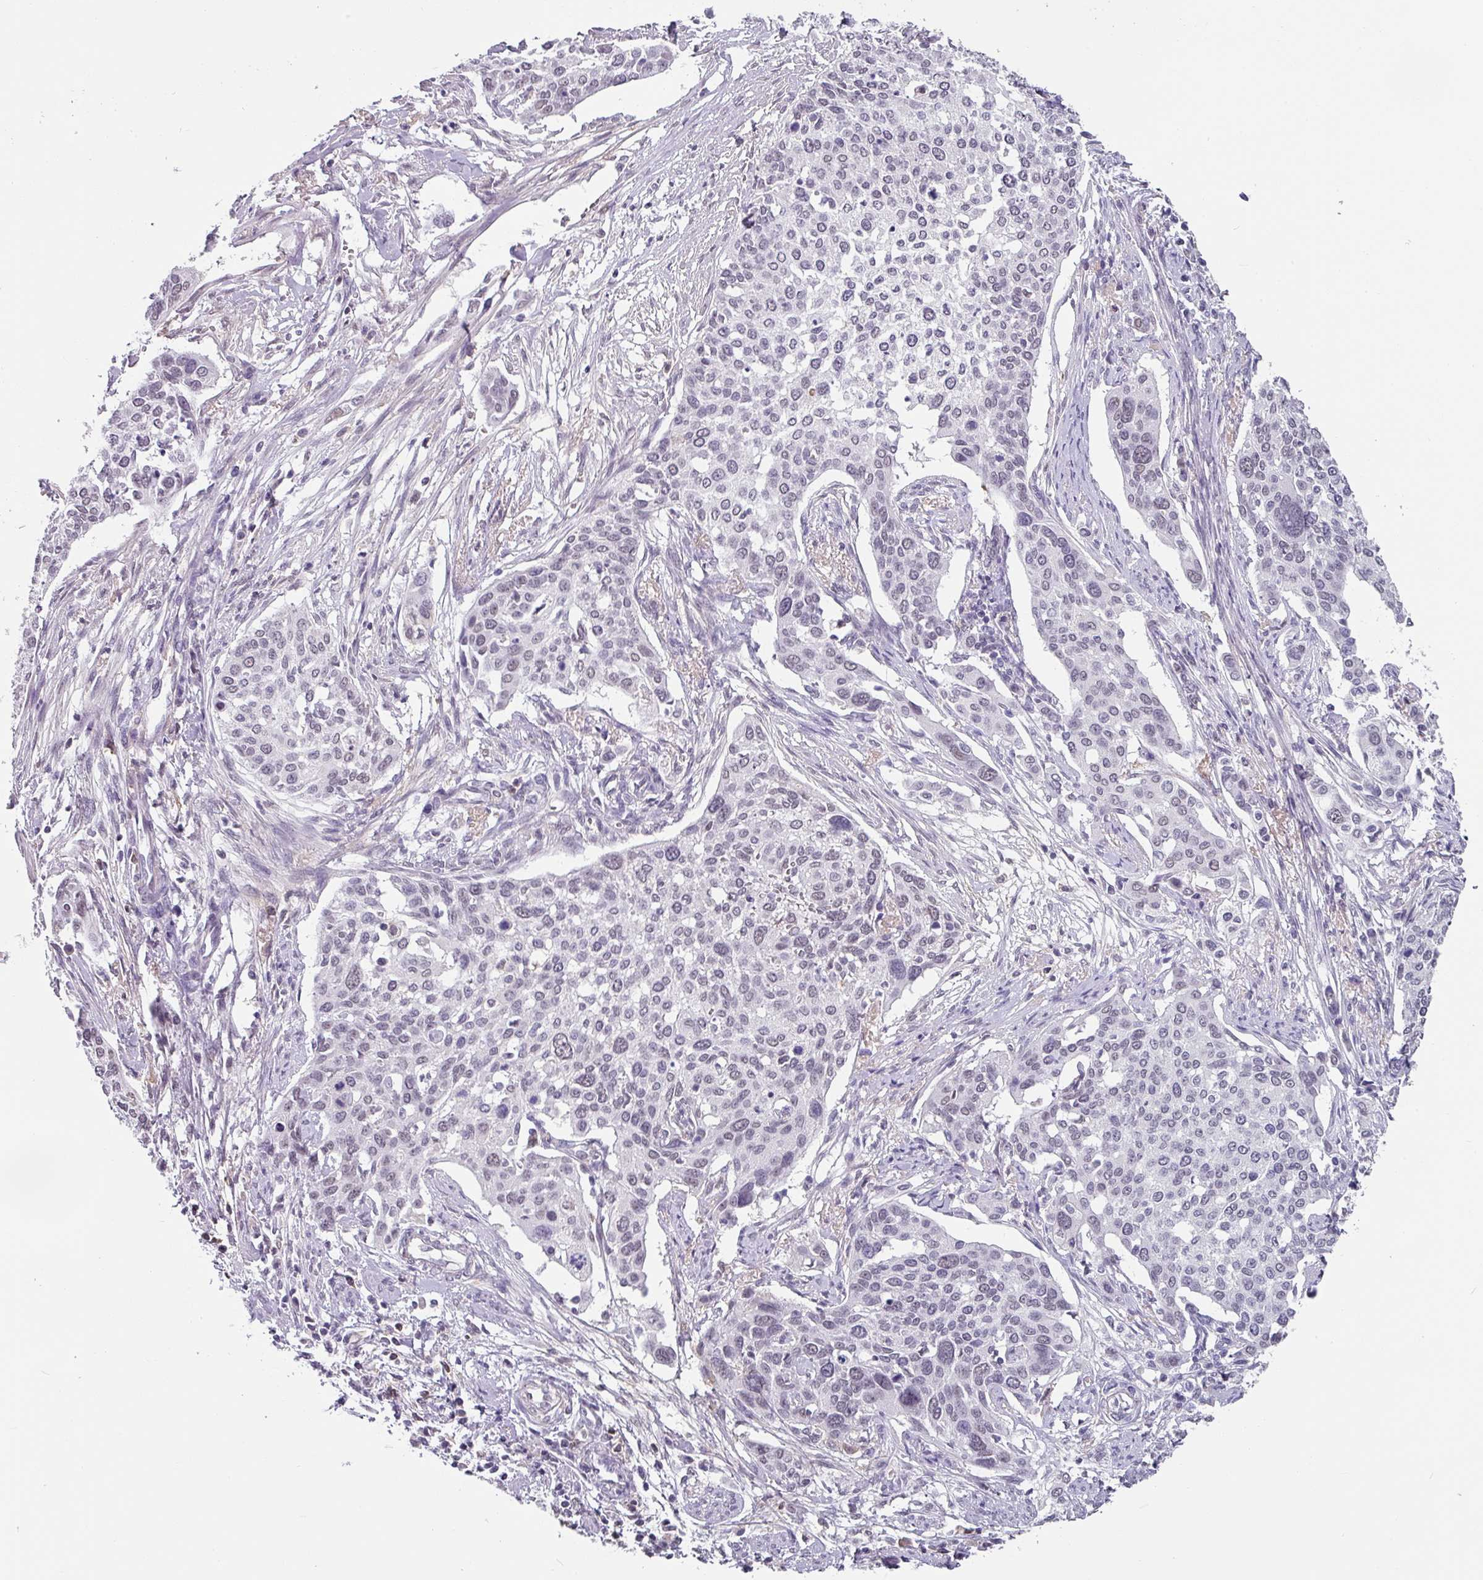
{"staining": {"intensity": "weak", "quantity": "25%-75%", "location": "nuclear"}, "tissue": "cervical cancer", "cell_type": "Tumor cells", "image_type": "cancer", "snomed": [{"axis": "morphology", "description": "Squamous cell carcinoma, NOS"}, {"axis": "topography", "description": "Cervix"}], "caption": "Immunohistochemical staining of cervical squamous cell carcinoma reveals weak nuclear protein positivity in approximately 25%-75% of tumor cells.", "gene": "C1QB", "patient": {"sex": "female", "age": 44}}